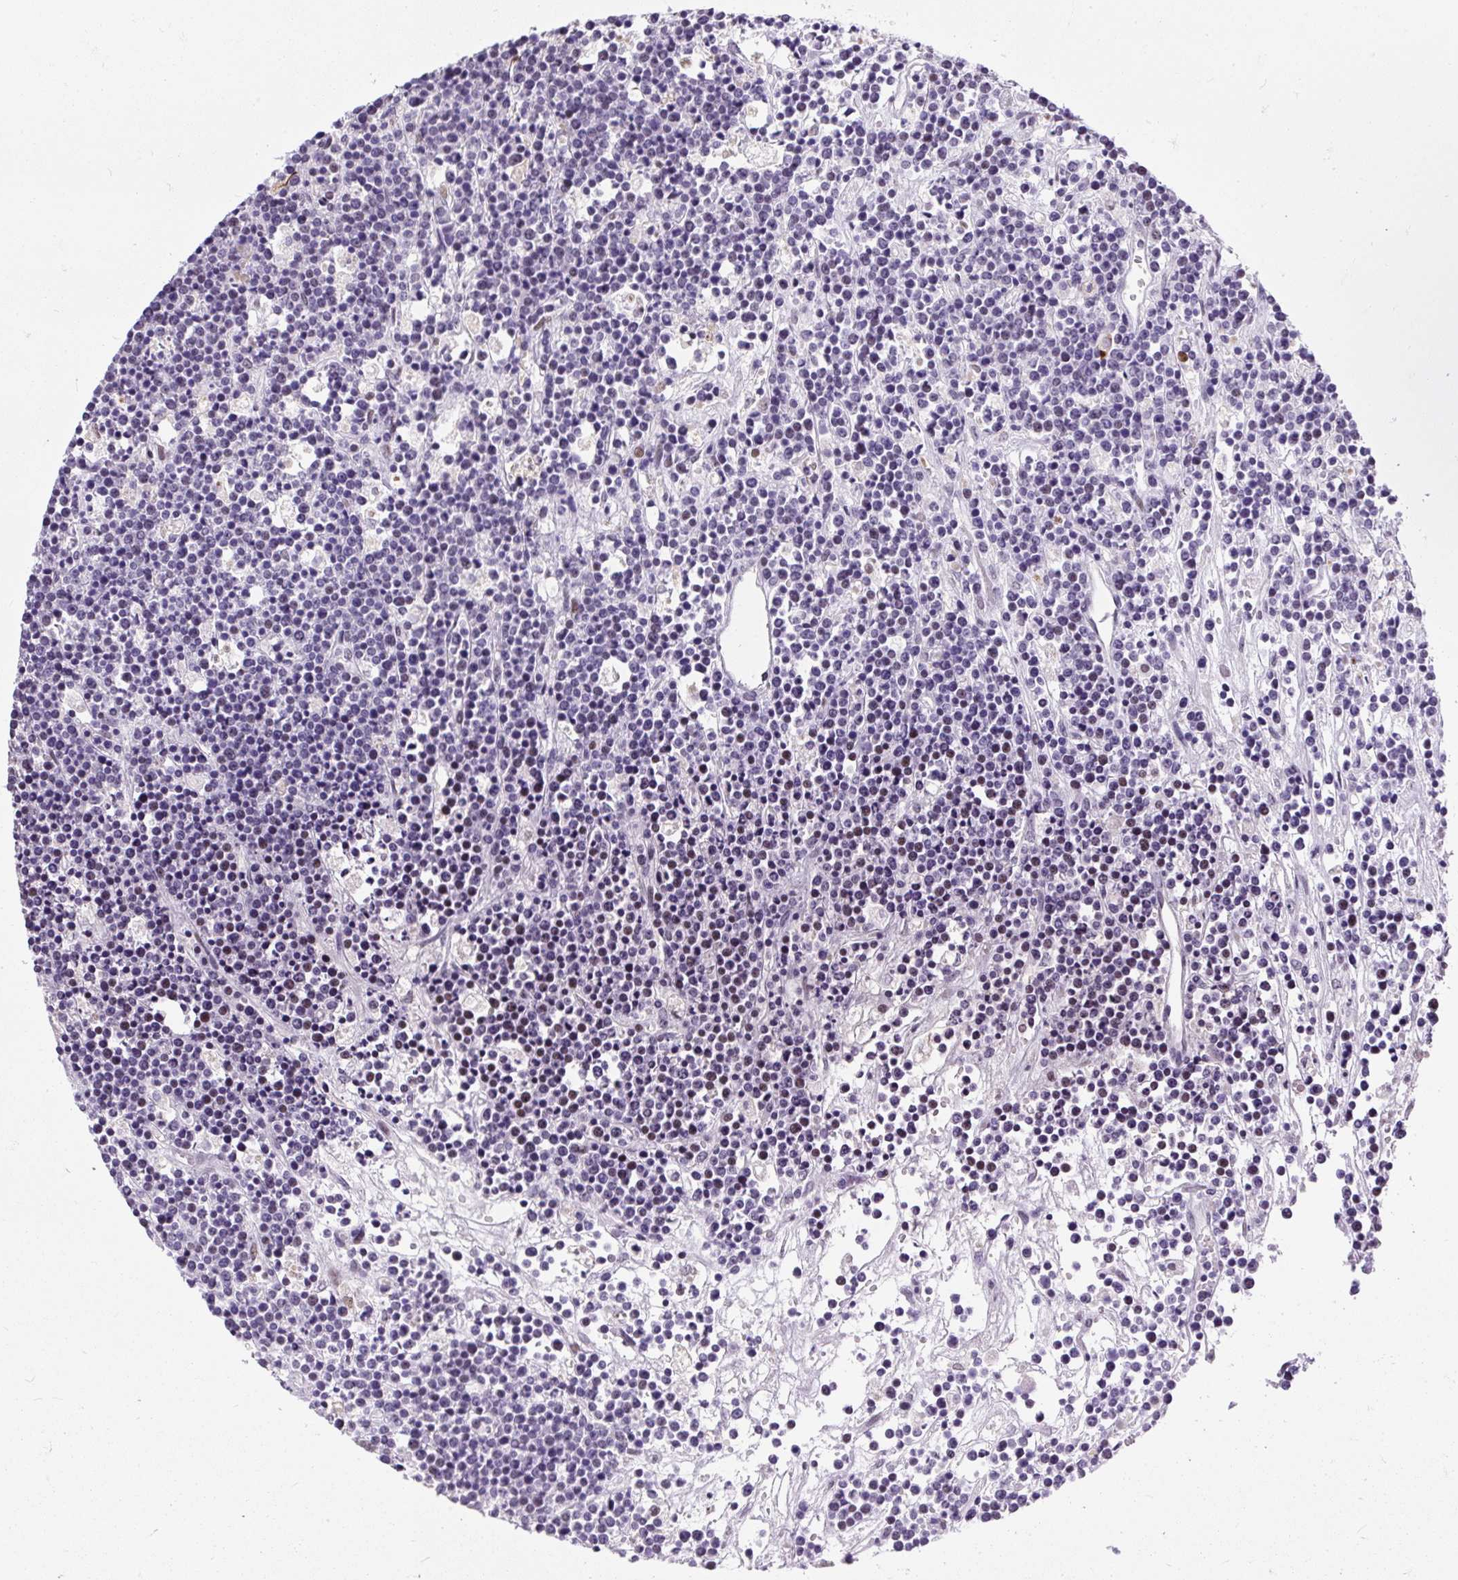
{"staining": {"intensity": "negative", "quantity": "none", "location": "none"}, "tissue": "lymphoma", "cell_type": "Tumor cells", "image_type": "cancer", "snomed": [{"axis": "morphology", "description": "Malignant lymphoma, non-Hodgkin's type, High grade"}, {"axis": "topography", "description": "Ovary"}], "caption": "Immunohistochemical staining of human high-grade malignant lymphoma, non-Hodgkin's type shows no significant expression in tumor cells.", "gene": "WNT10B", "patient": {"sex": "female", "age": 56}}